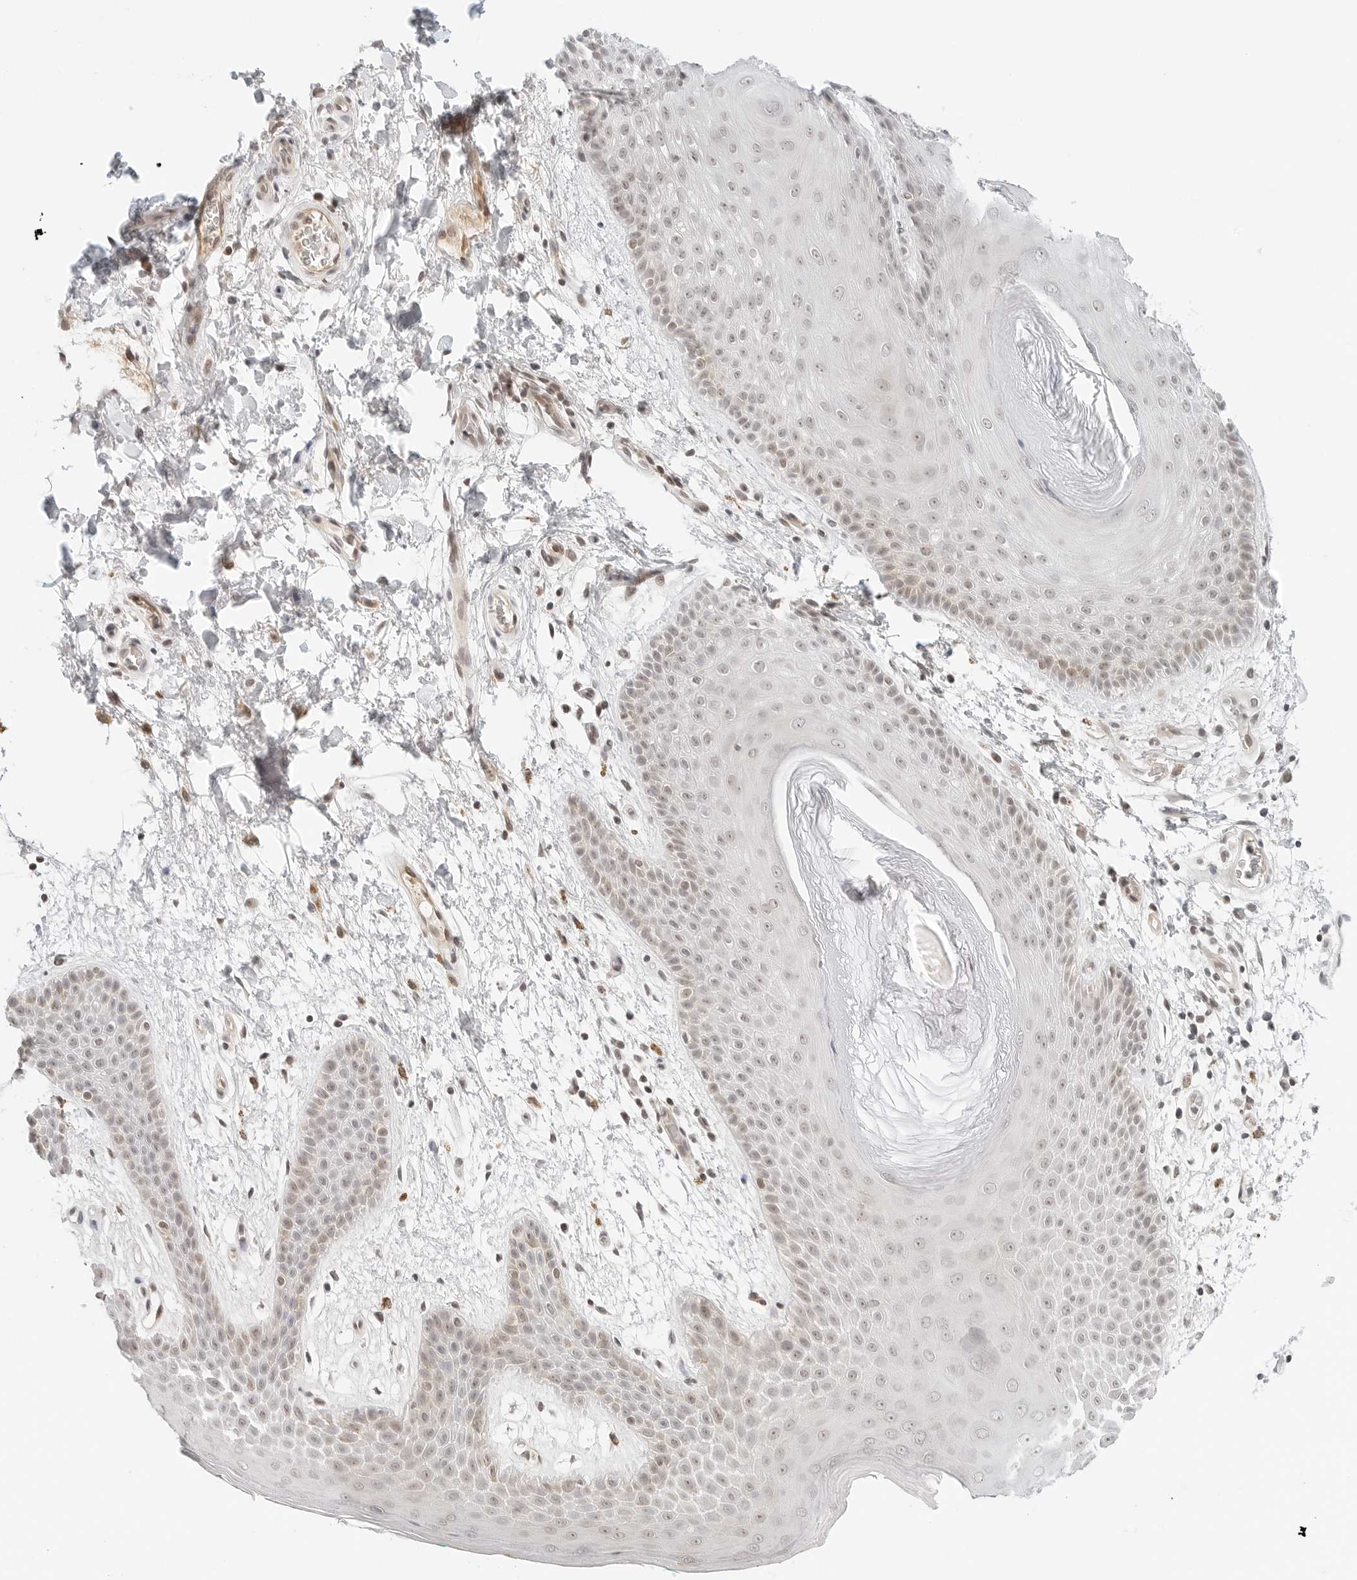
{"staining": {"intensity": "weak", "quantity": "25%-75%", "location": "nuclear"}, "tissue": "skin", "cell_type": "Epidermal cells", "image_type": "normal", "snomed": [{"axis": "morphology", "description": "Normal tissue, NOS"}, {"axis": "topography", "description": "Anal"}], "caption": "A low amount of weak nuclear expression is seen in about 25%-75% of epidermal cells in unremarkable skin.", "gene": "NEO1", "patient": {"sex": "male", "age": 74}}